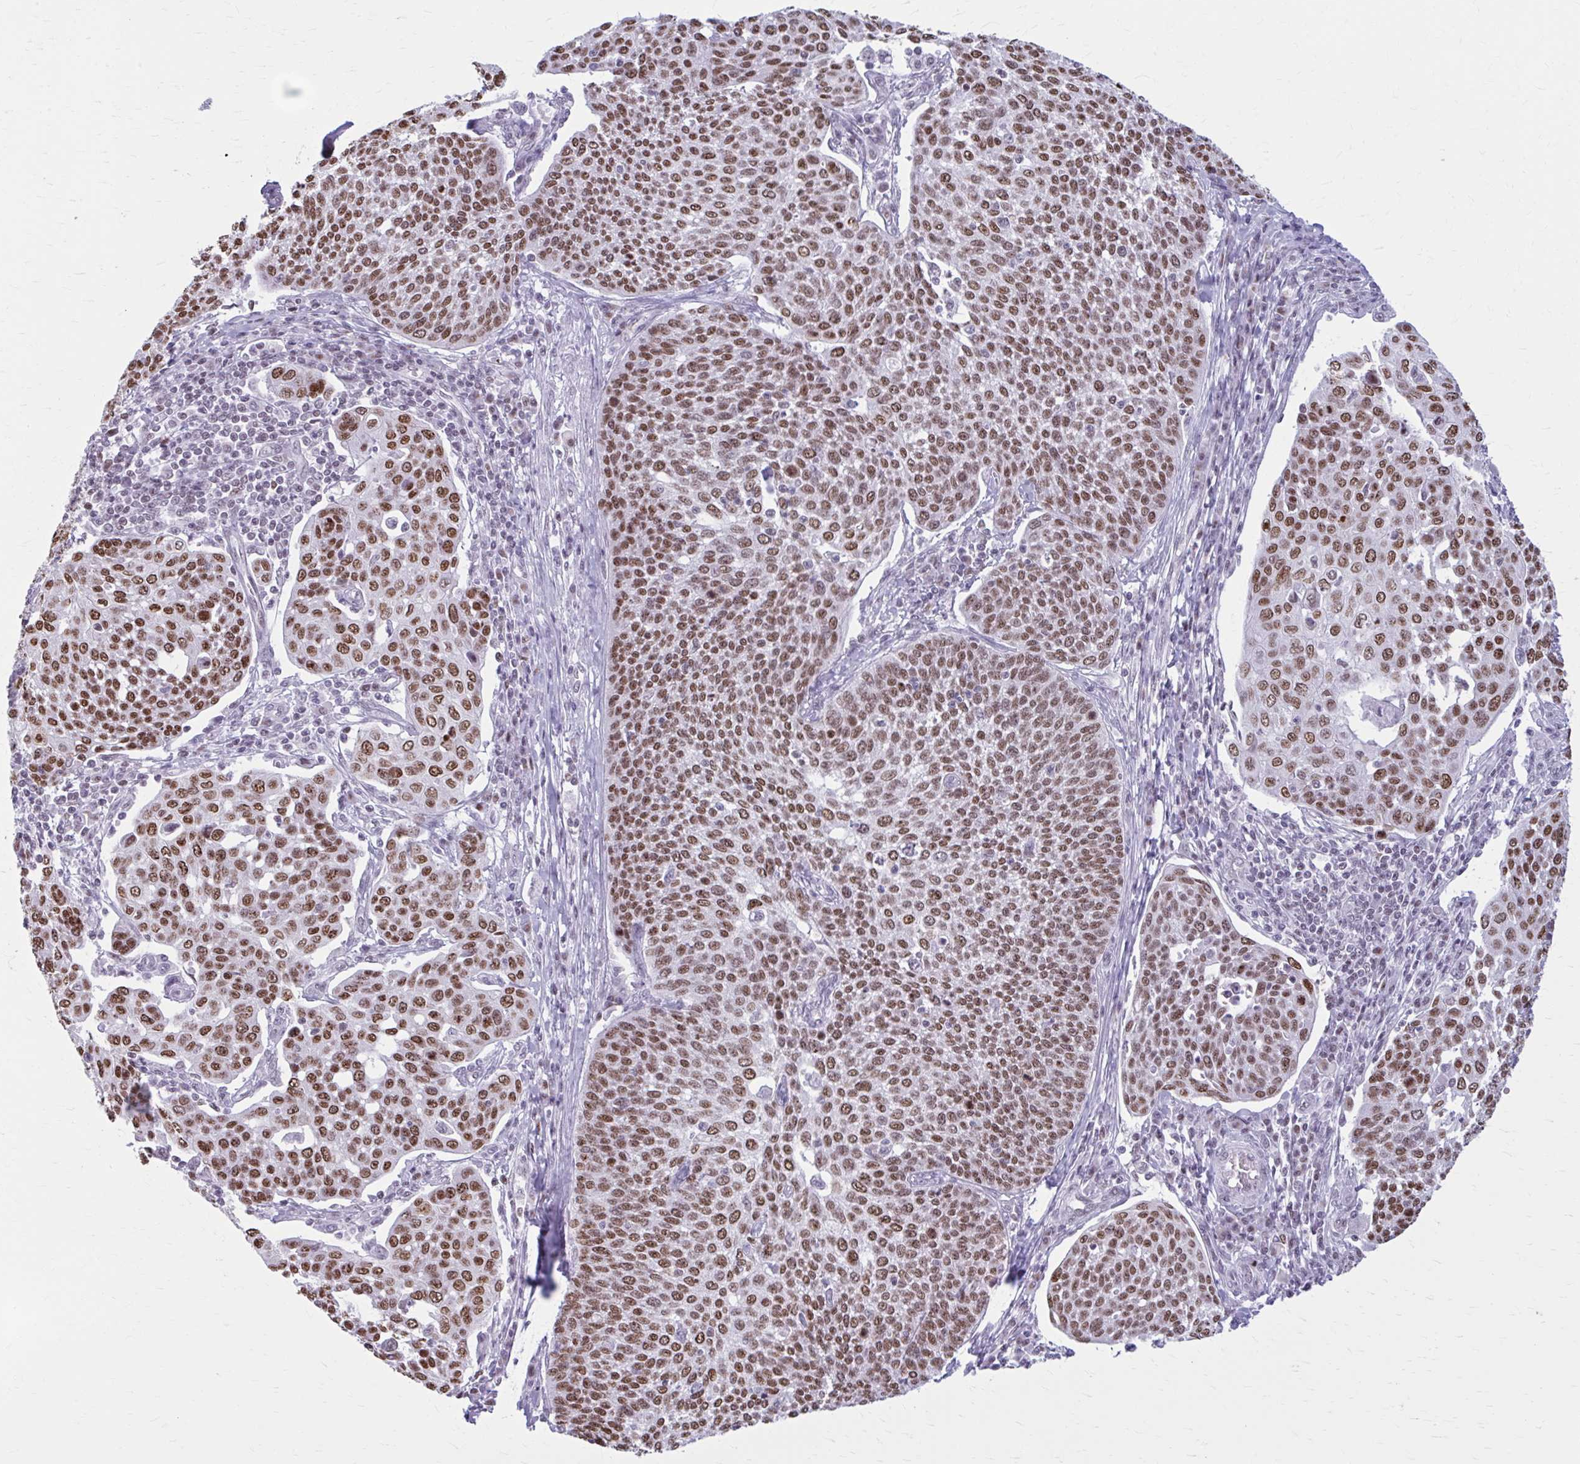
{"staining": {"intensity": "moderate", "quantity": ">75%", "location": "nuclear"}, "tissue": "cervical cancer", "cell_type": "Tumor cells", "image_type": "cancer", "snomed": [{"axis": "morphology", "description": "Squamous cell carcinoma, NOS"}, {"axis": "topography", "description": "Cervix"}], "caption": "The image exhibits immunohistochemical staining of cervical squamous cell carcinoma. There is moderate nuclear staining is appreciated in approximately >75% of tumor cells.", "gene": "PABIR1", "patient": {"sex": "female", "age": 34}}